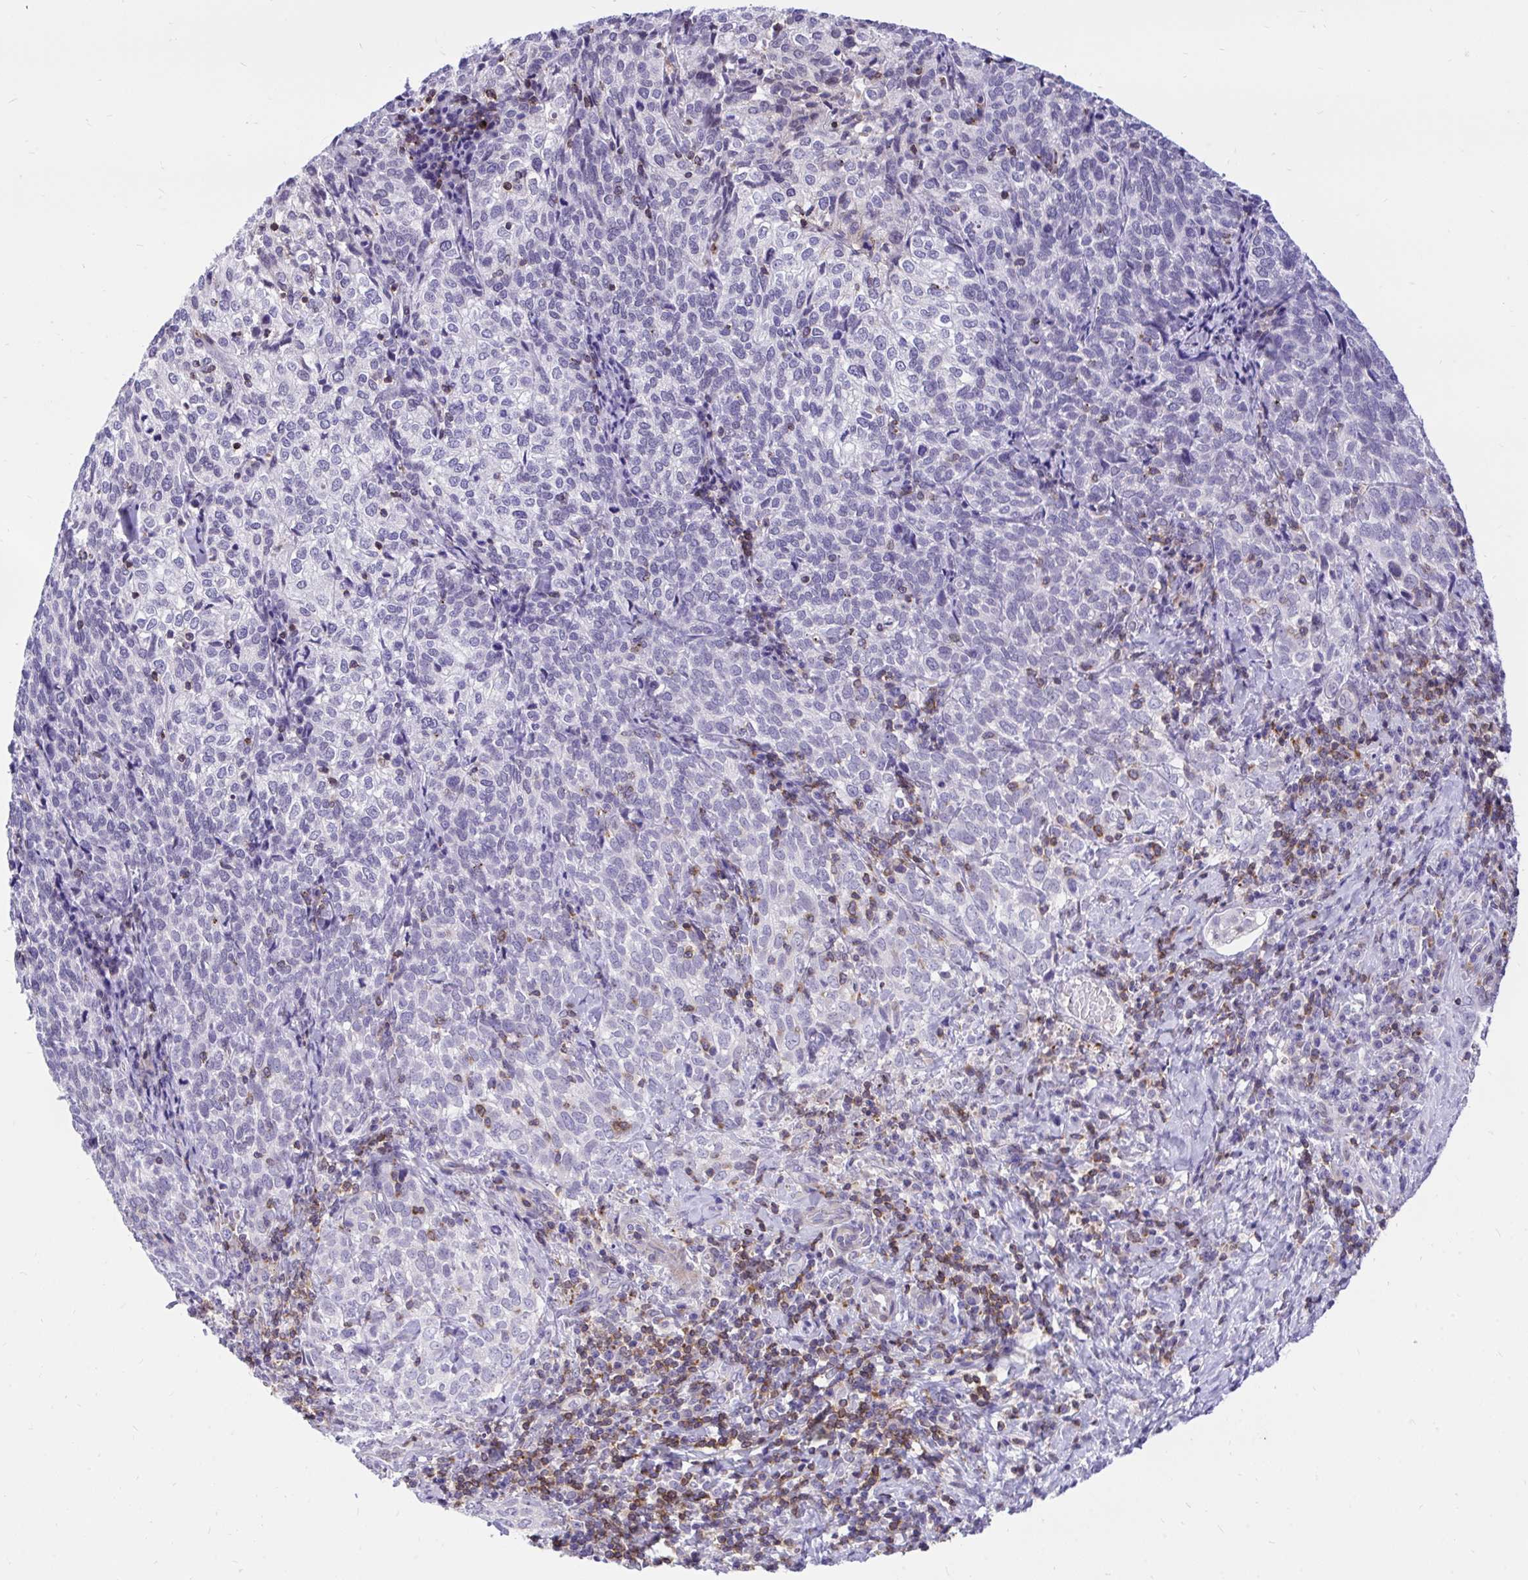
{"staining": {"intensity": "negative", "quantity": "none", "location": "none"}, "tissue": "cervical cancer", "cell_type": "Tumor cells", "image_type": "cancer", "snomed": [{"axis": "morphology", "description": "Normal tissue, NOS"}, {"axis": "morphology", "description": "Squamous cell carcinoma, NOS"}, {"axis": "topography", "description": "Vagina"}, {"axis": "topography", "description": "Cervix"}], "caption": "Photomicrograph shows no significant protein expression in tumor cells of cervical squamous cell carcinoma.", "gene": "CXCL8", "patient": {"sex": "female", "age": 45}}